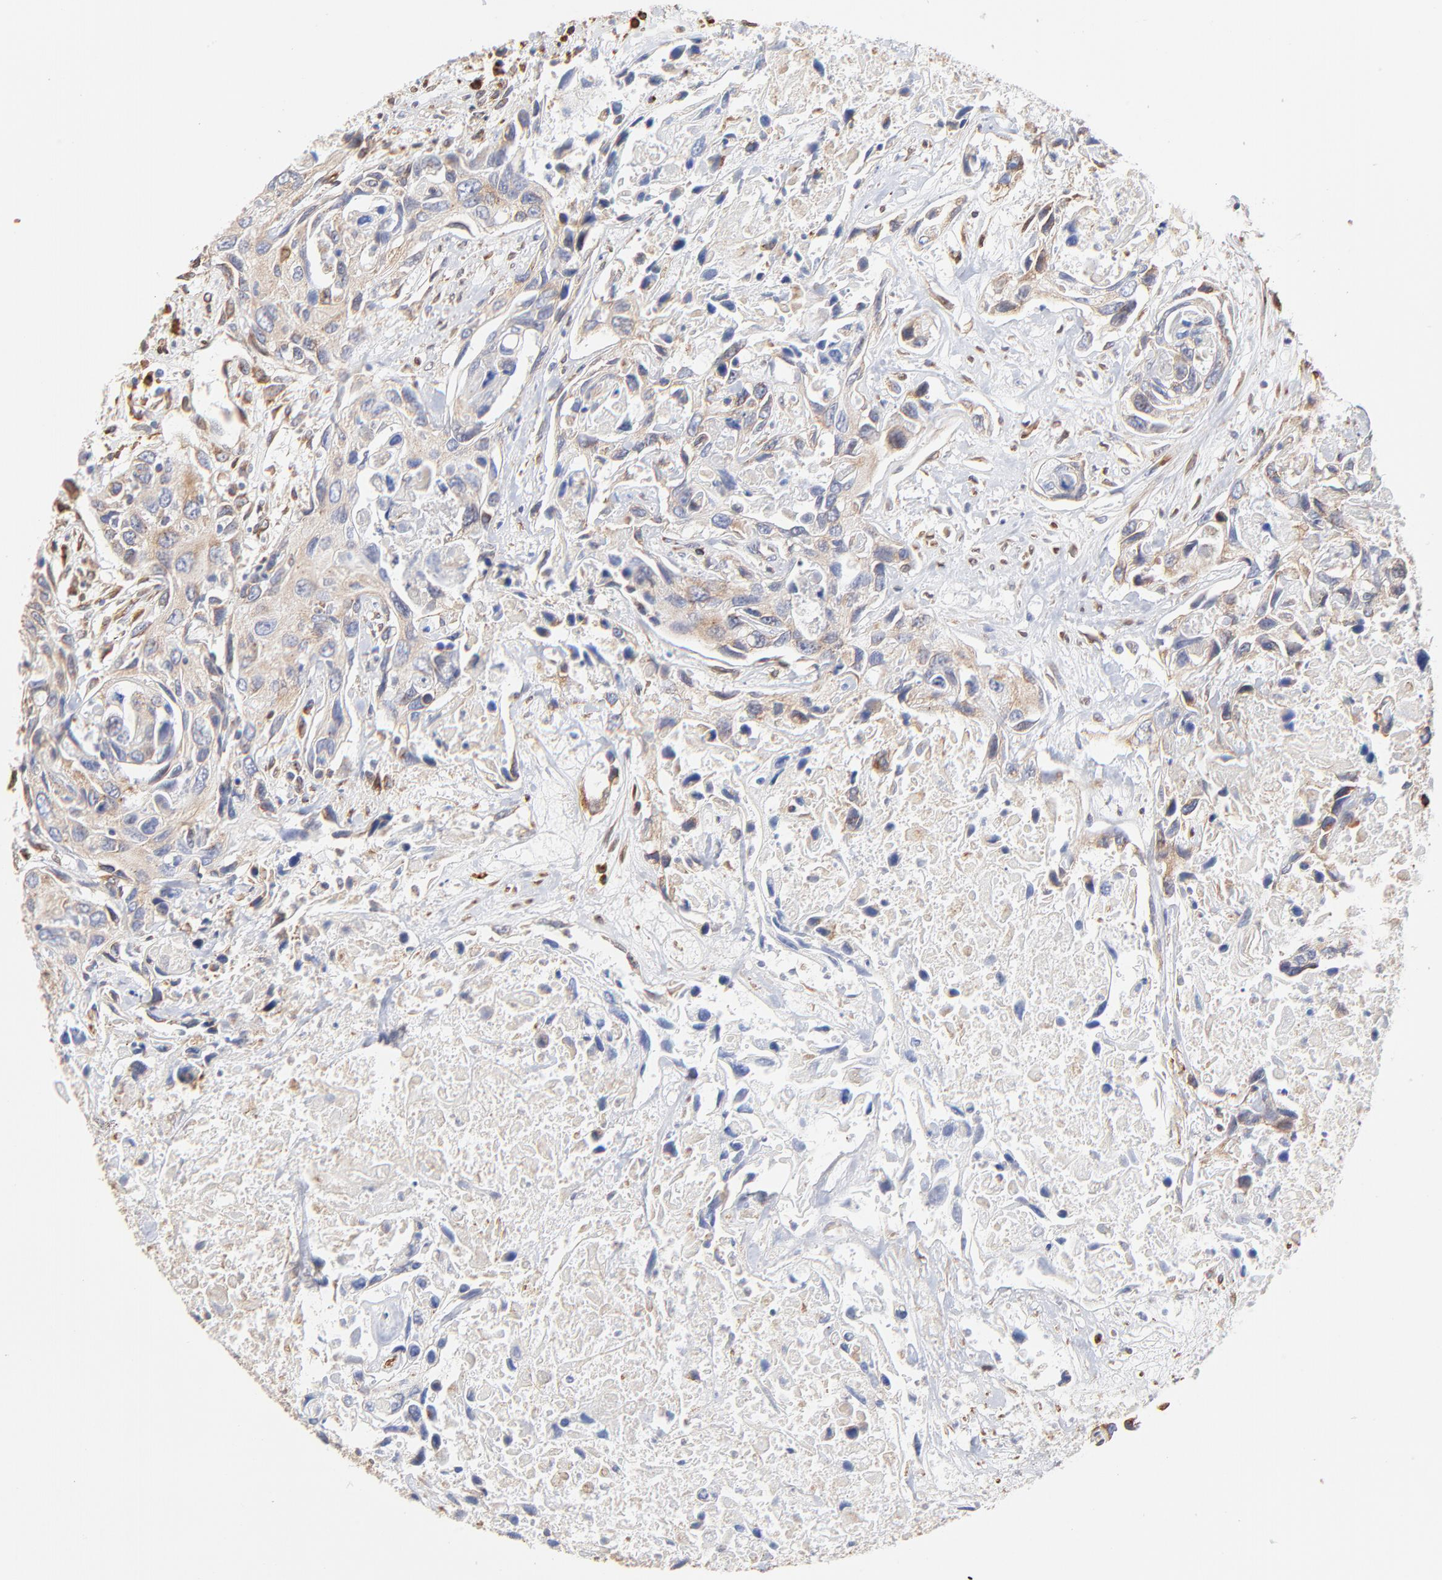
{"staining": {"intensity": "moderate", "quantity": "25%-75%", "location": "cytoplasmic/membranous"}, "tissue": "urothelial cancer", "cell_type": "Tumor cells", "image_type": "cancer", "snomed": [{"axis": "morphology", "description": "Urothelial carcinoma, High grade"}, {"axis": "topography", "description": "Urinary bladder"}], "caption": "Moderate cytoplasmic/membranous protein expression is appreciated in approximately 25%-75% of tumor cells in urothelial cancer.", "gene": "LMAN1", "patient": {"sex": "male", "age": 71}}